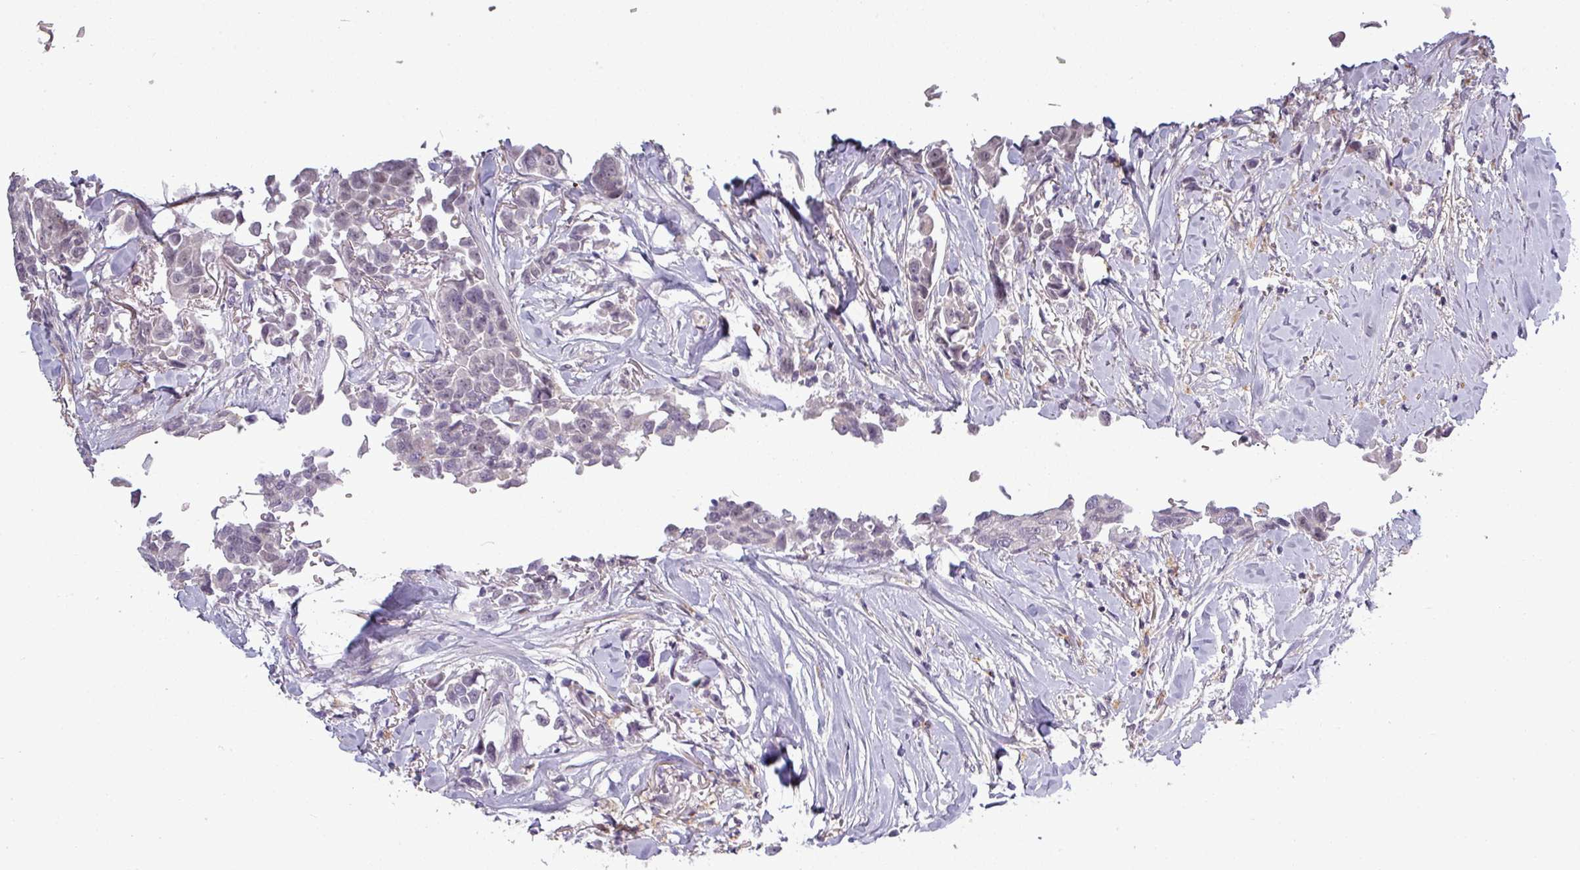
{"staining": {"intensity": "negative", "quantity": "none", "location": "none"}, "tissue": "breast cancer", "cell_type": "Tumor cells", "image_type": "cancer", "snomed": [{"axis": "morphology", "description": "Duct carcinoma"}, {"axis": "topography", "description": "Breast"}], "caption": "A micrograph of breast cancer stained for a protein displays no brown staining in tumor cells.", "gene": "C2orf16", "patient": {"sex": "female", "age": 80}}